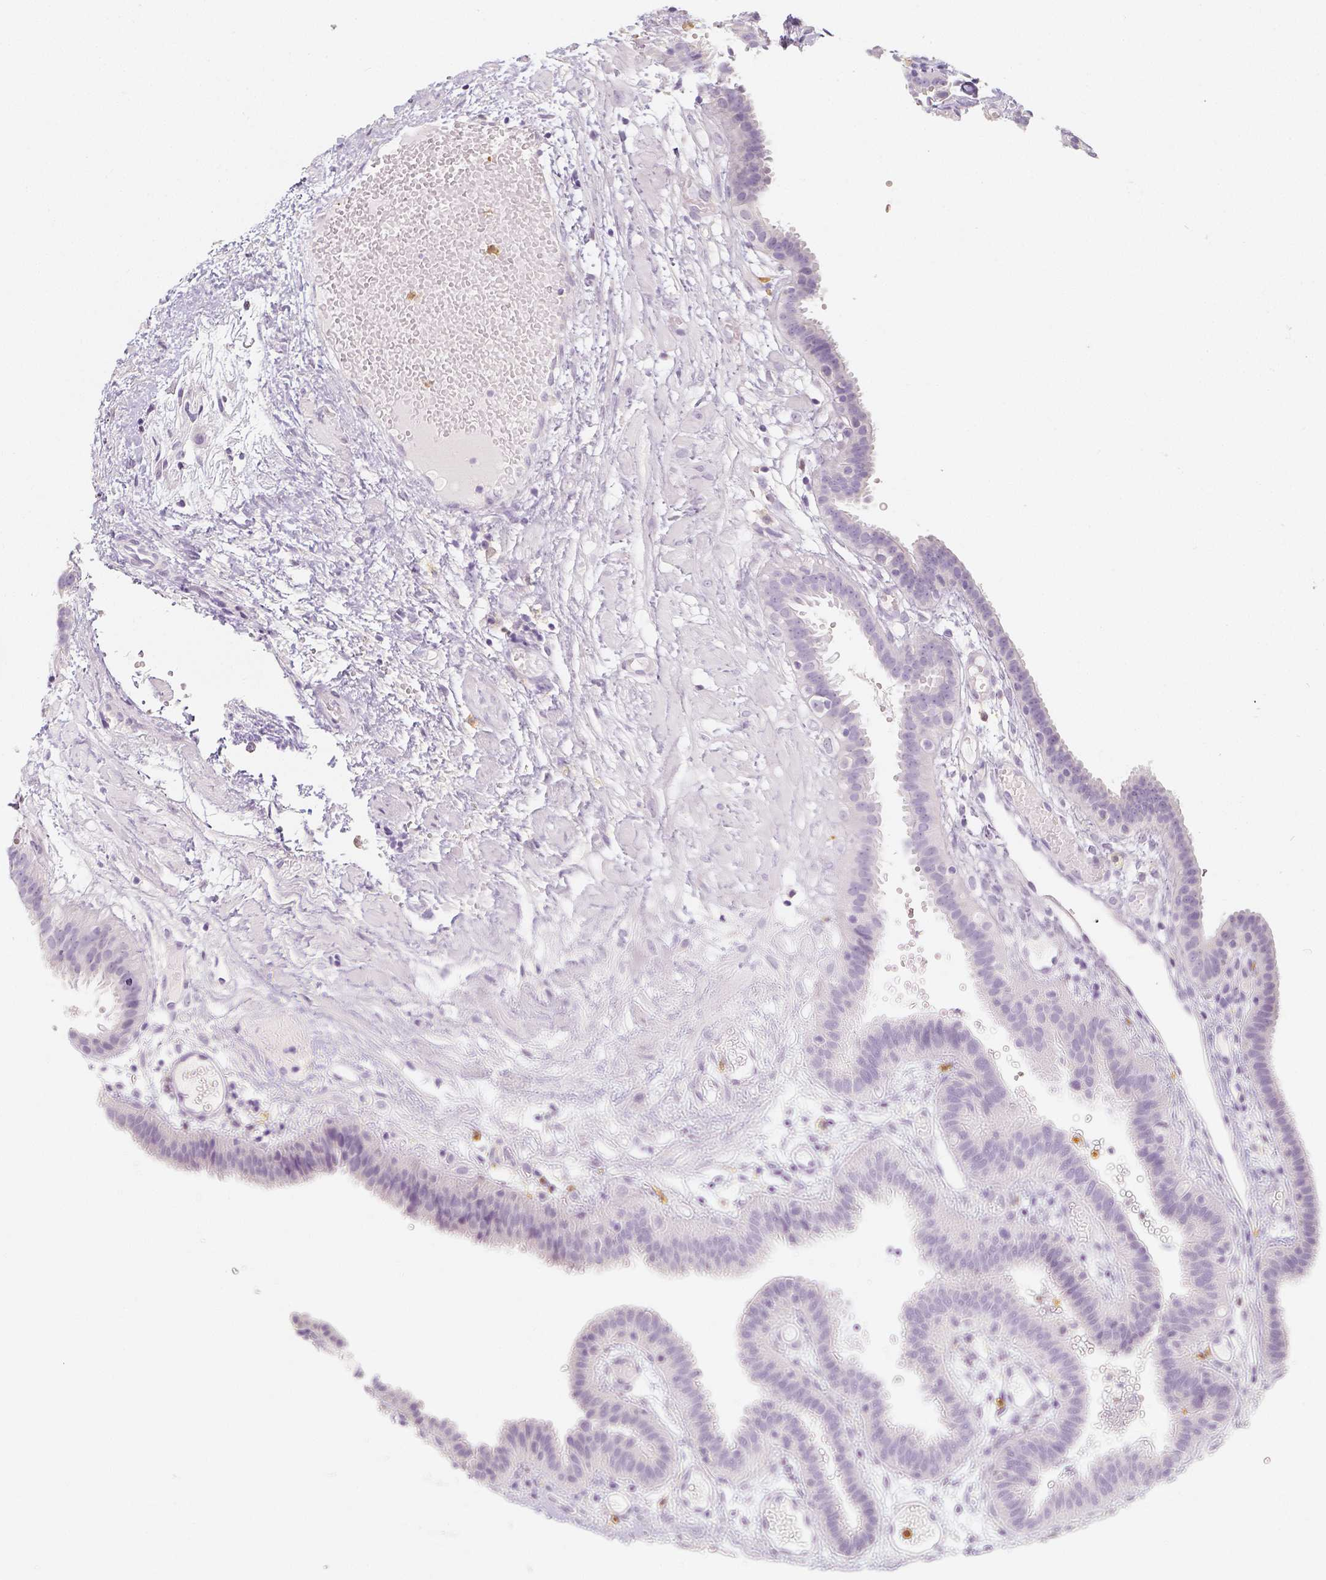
{"staining": {"intensity": "negative", "quantity": "none", "location": "none"}, "tissue": "fallopian tube", "cell_type": "Glandular cells", "image_type": "normal", "snomed": [{"axis": "morphology", "description": "Normal tissue, NOS"}, {"axis": "topography", "description": "Fallopian tube"}], "caption": "A photomicrograph of fallopian tube stained for a protein displays no brown staining in glandular cells.", "gene": "NECAB2", "patient": {"sex": "female", "age": 37}}